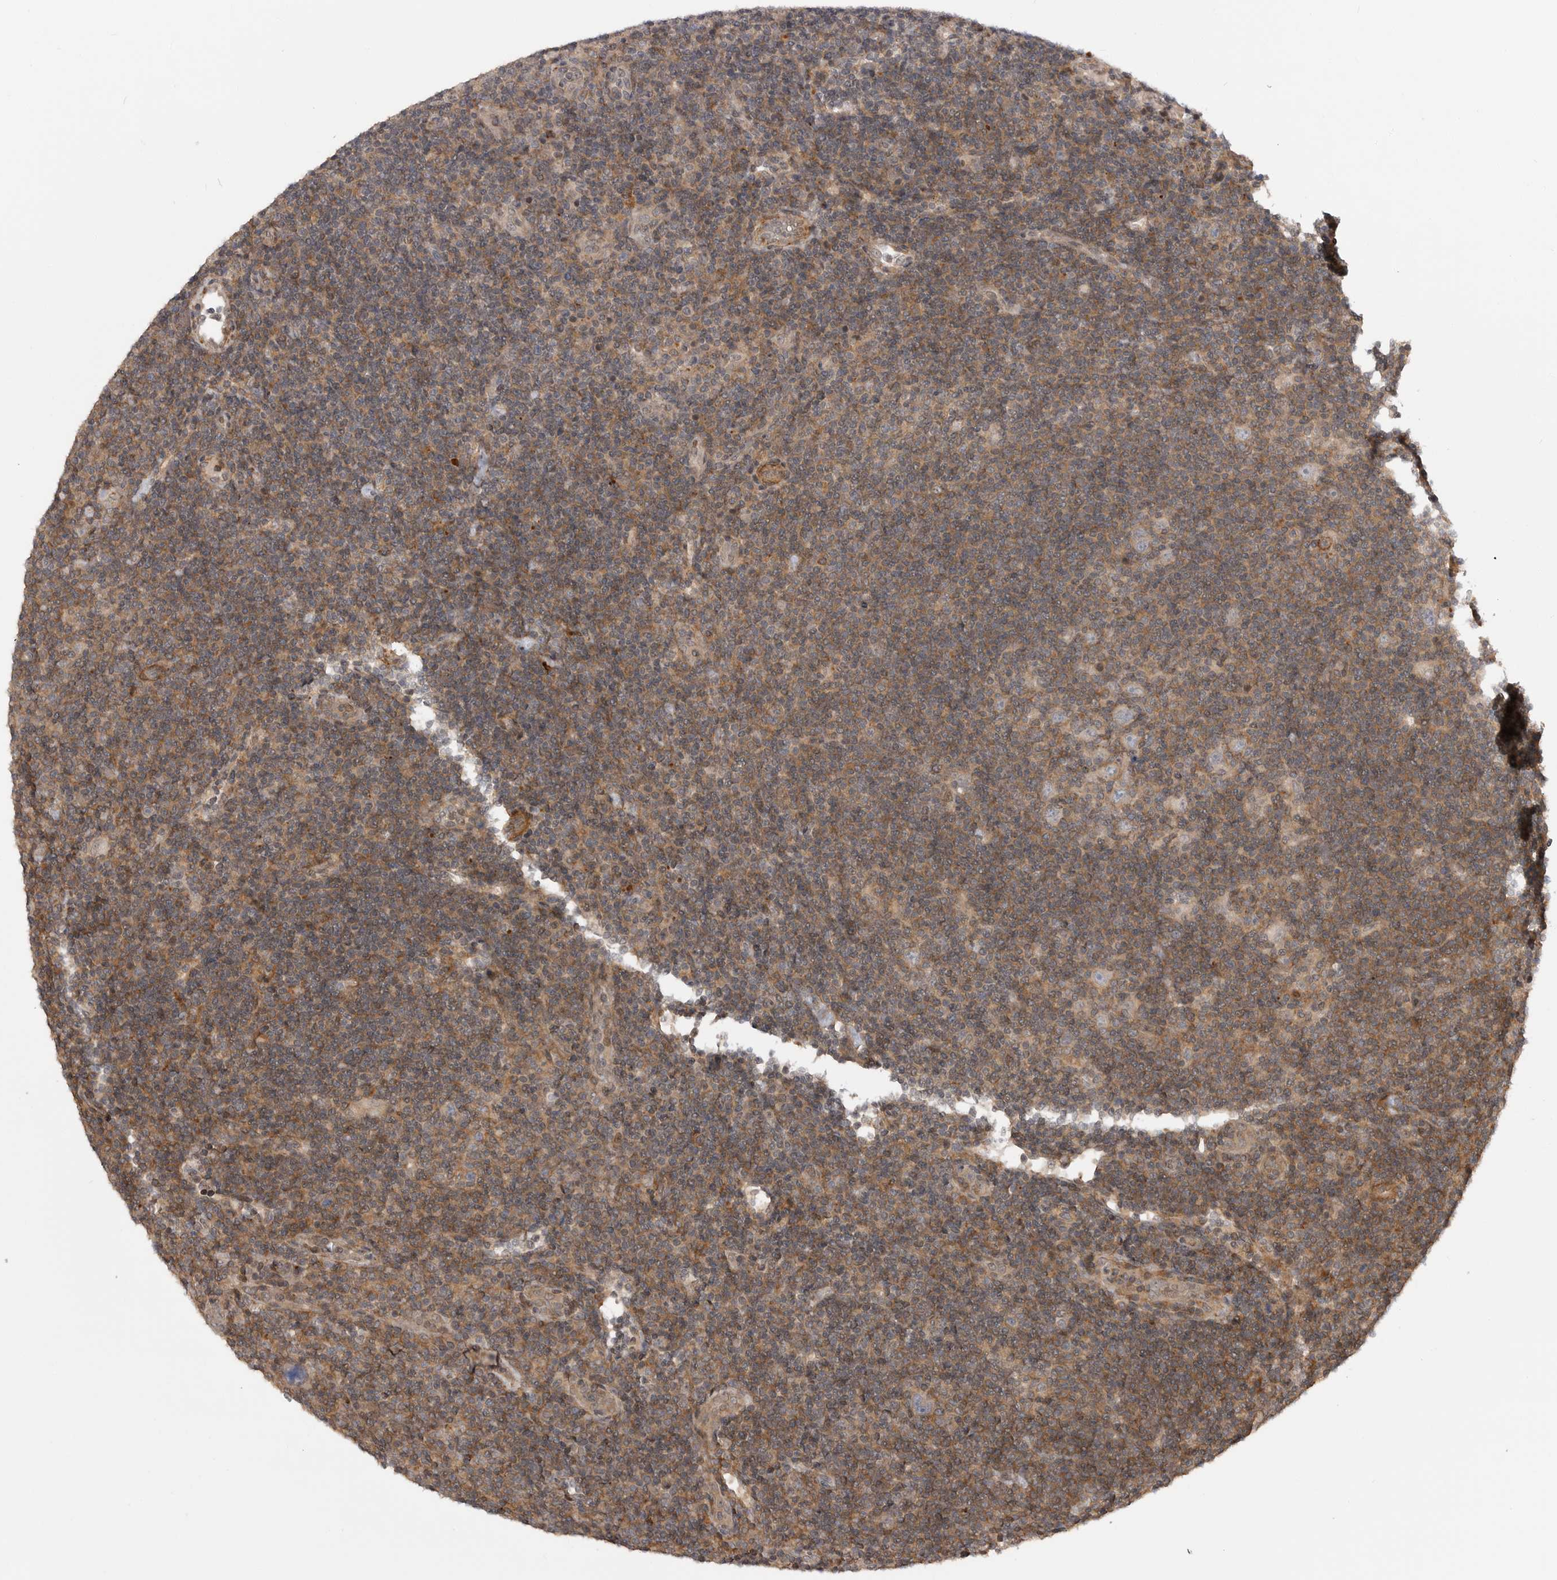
{"staining": {"intensity": "weak", "quantity": ">75%", "location": "cytoplasmic/membranous"}, "tissue": "lymphoma", "cell_type": "Tumor cells", "image_type": "cancer", "snomed": [{"axis": "morphology", "description": "Hodgkin's disease, NOS"}, {"axis": "topography", "description": "Lymph node"}], "caption": "Human lymphoma stained with a protein marker demonstrates weak staining in tumor cells.", "gene": "TRIM56", "patient": {"sex": "female", "age": 57}}